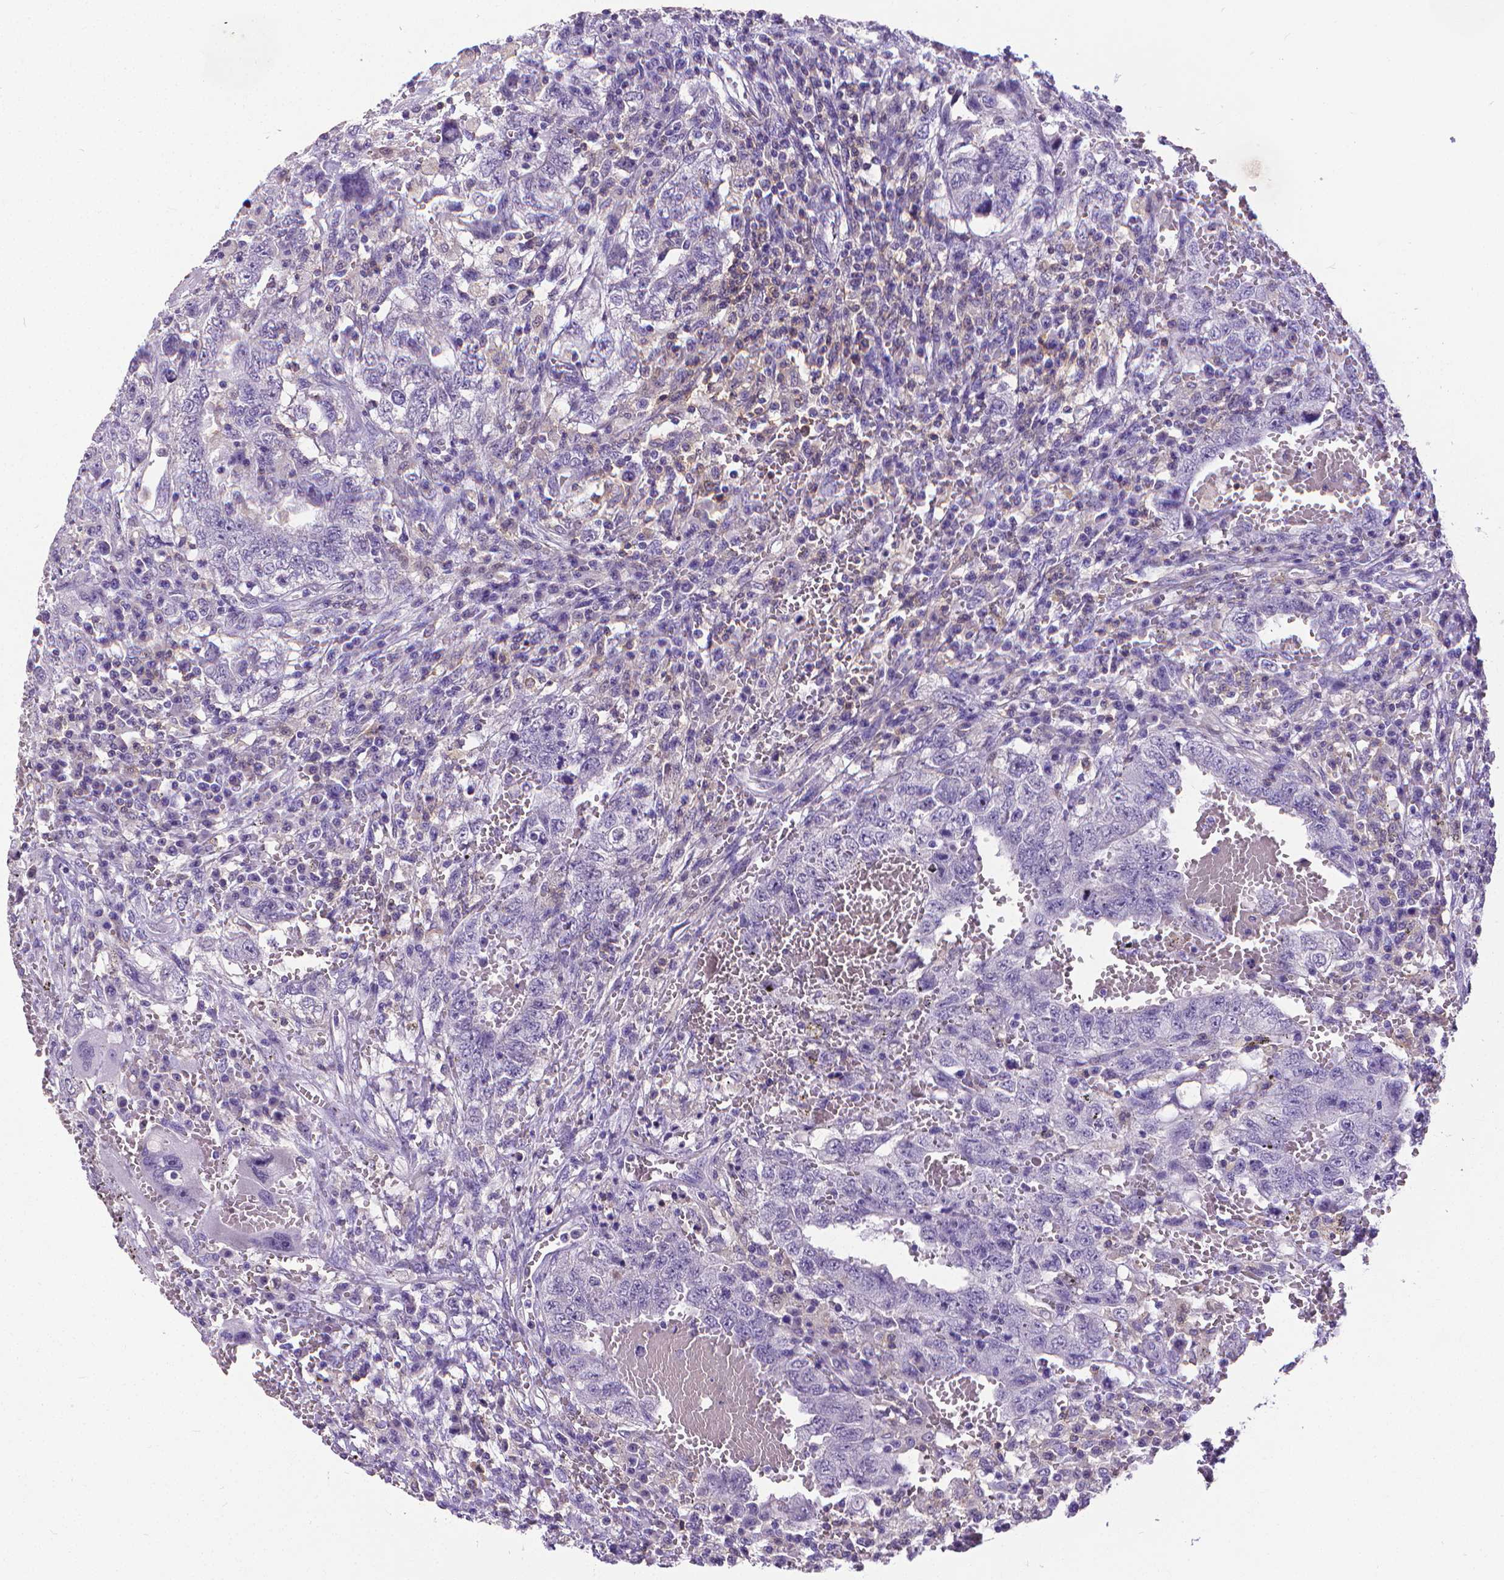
{"staining": {"intensity": "negative", "quantity": "none", "location": "none"}, "tissue": "testis cancer", "cell_type": "Tumor cells", "image_type": "cancer", "snomed": [{"axis": "morphology", "description": "Carcinoma, Embryonal, NOS"}, {"axis": "topography", "description": "Testis"}], "caption": "There is no significant expression in tumor cells of testis cancer (embryonal carcinoma). (DAB (3,3'-diaminobenzidine) immunohistochemistry, high magnification).", "gene": "CD4", "patient": {"sex": "male", "age": 26}}